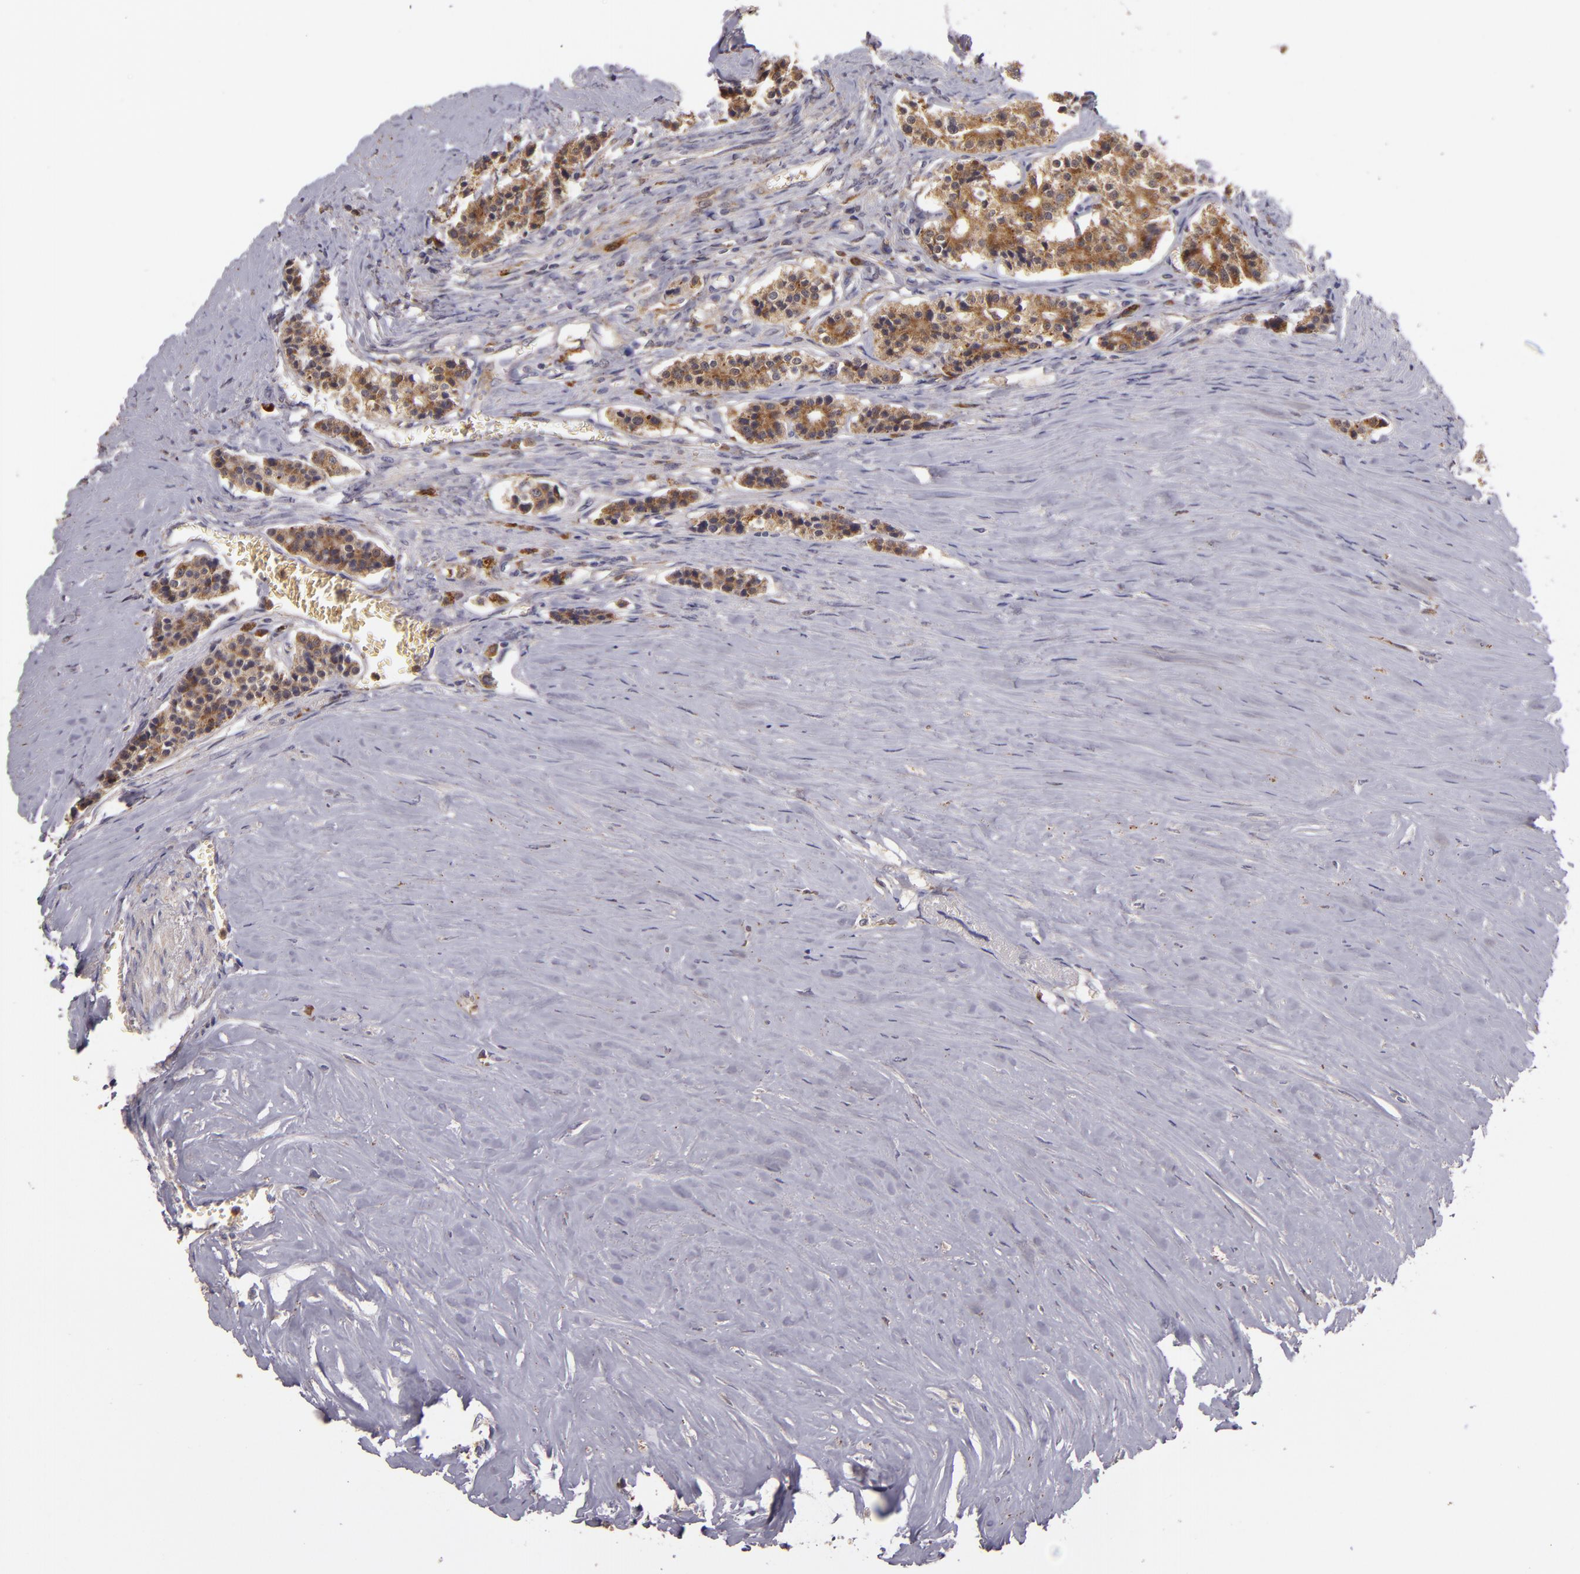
{"staining": {"intensity": "moderate", "quantity": ">75%", "location": "cytoplasmic/membranous"}, "tissue": "carcinoid", "cell_type": "Tumor cells", "image_type": "cancer", "snomed": [{"axis": "morphology", "description": "Carcinoid, malignant, NOS"}, {"axis": "topography", "description": "Small intestine"}], "caption": "Approximately >75% of tumor cells in carcinoid (malignant) display moderate cytoplasmic/membranous protein expression as visualized by brown immunohistochemical staining.", "gene": "FHIT", "patient": {"sex": "male", "age": 63}}